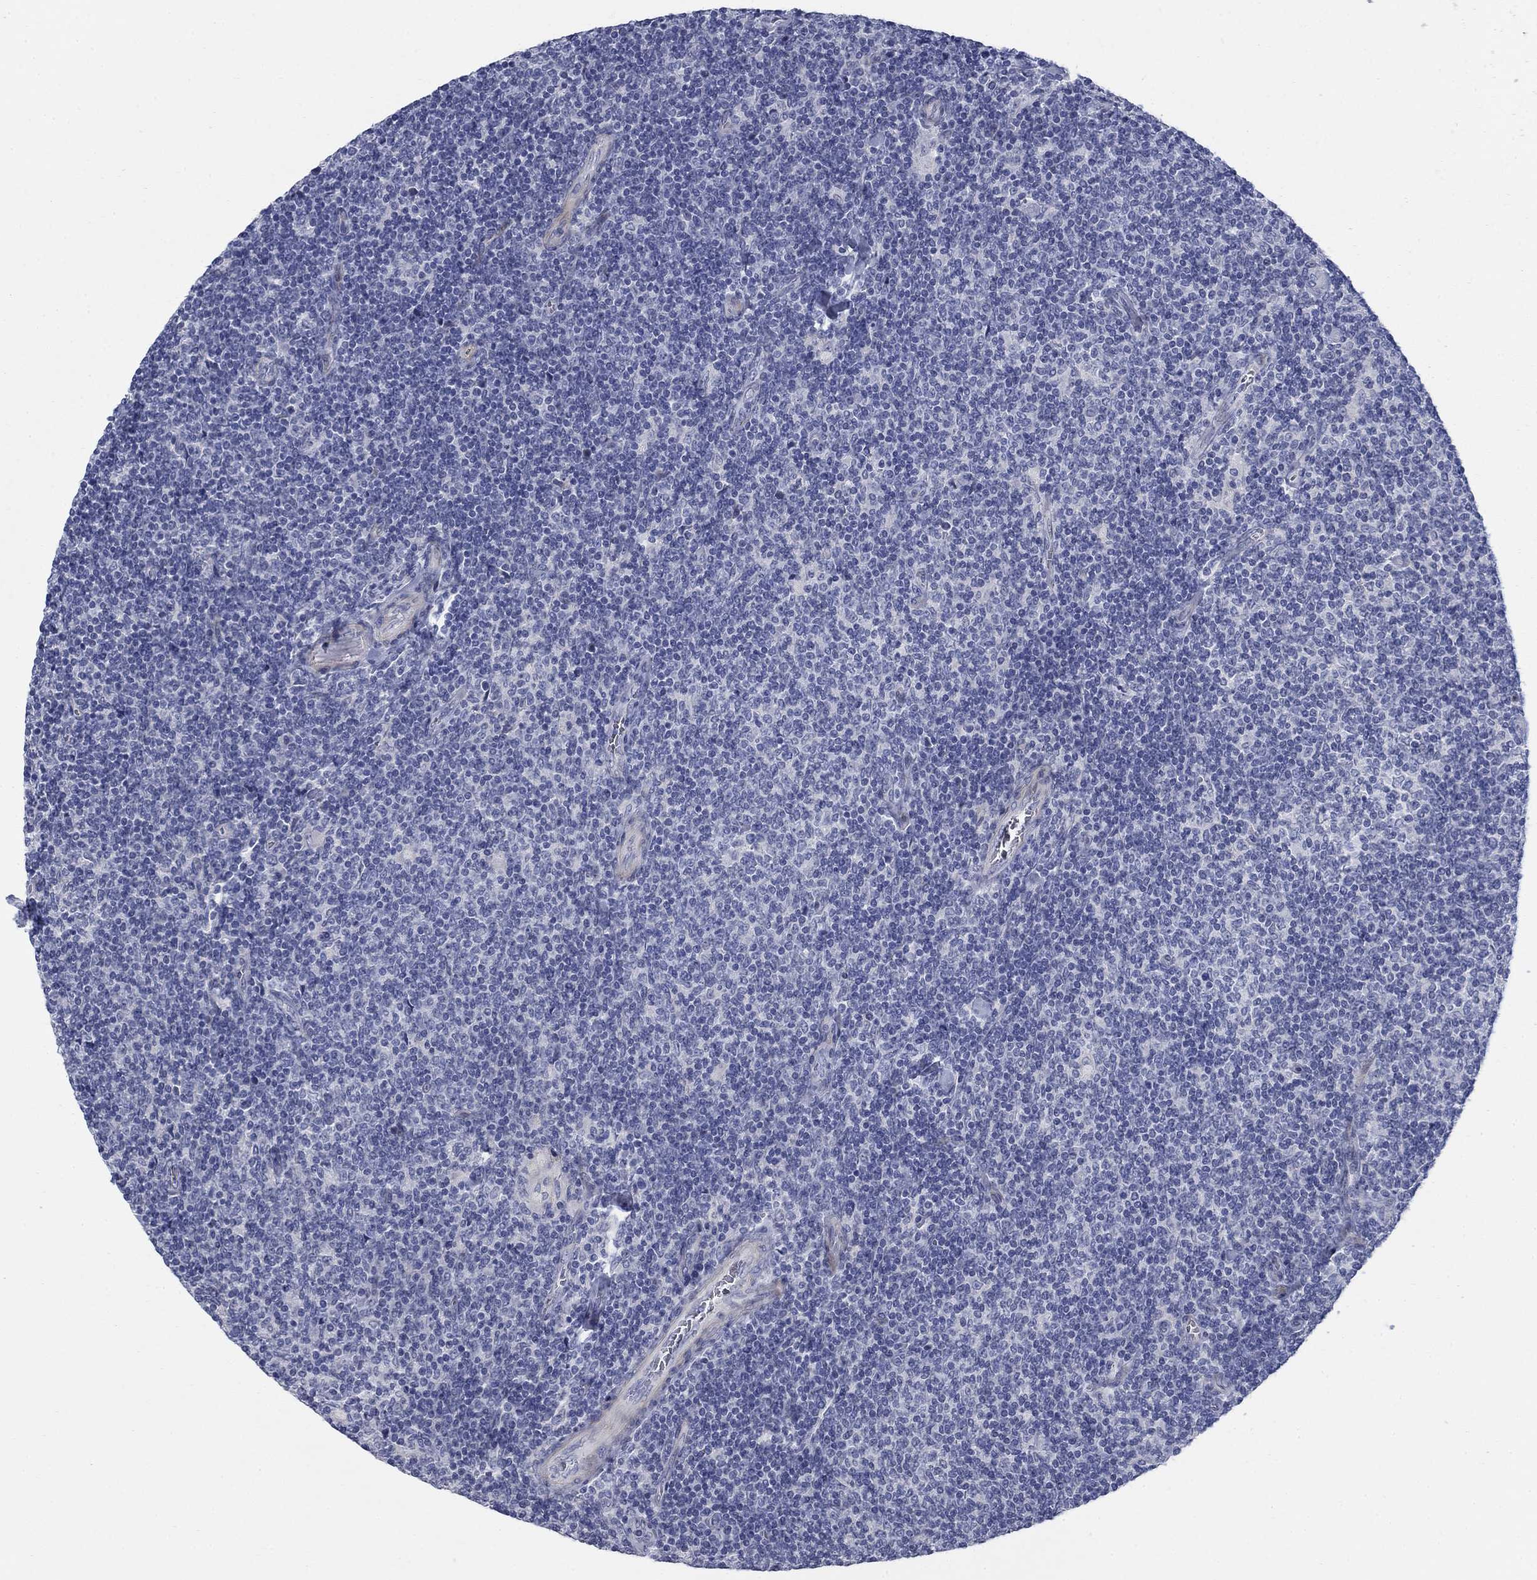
{"staining": {"intensity": "negative", "quantity": "none", "location": "none"}, "tissue": "lymphoma", "cell_type": "Tumor cells", "image_type": "cancer", "snomed": [{"axis": "morphology", "description": "Malignant lymphoma, non-Hodgkin's type, Low grade"}, {"axis": "topography", "description": "Lymph node"}], "caption": "Immunohistochemistry of human lymphoma demonstrates no staining in tumor cells.", "gene": "DNER", "patient": {"sex": "male", "age": 52}}